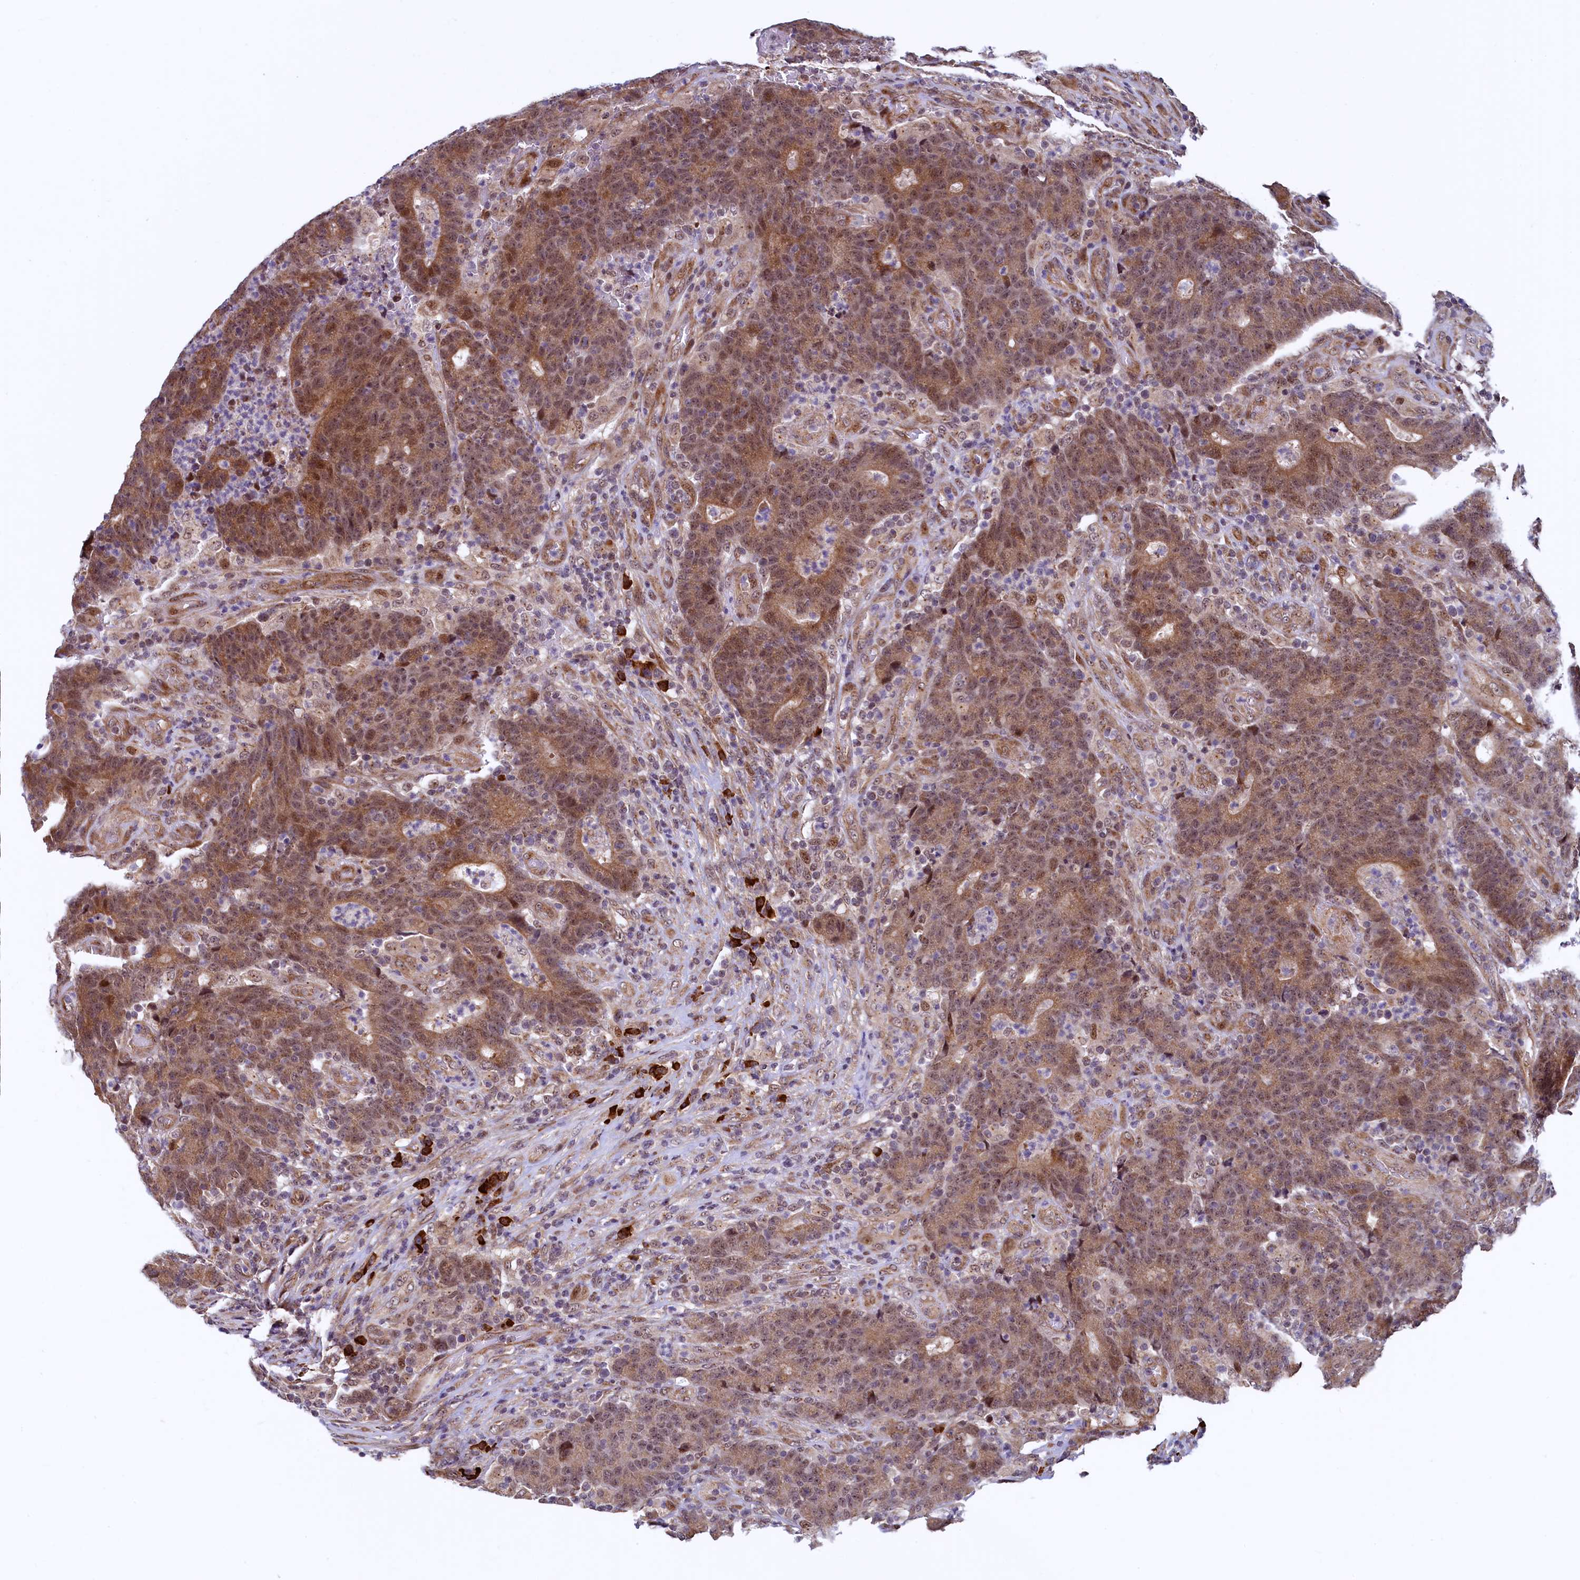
{"staining": {"intensity": "moderate", "quantity": "25%-75%", "location": "cytoplasmic/membranous,nuclear"}, "tissue": "colorectal cancer", "cell_type": "Tumor cells", "image_type": "cancer", "snomed": [{"axis": "morphology", "description": "Adenocarcinoma, NOS"}, {"axis": "topography", "description": "Colon"}], "caption": "Moderate cytoplasmic/membranous and nuclear positivity is seen in approximately 25%-75% of tumor cells in colorectal adenocarcinoma.", "gene": "RBFA", "patient": {"sex": "female", "age": 75}}